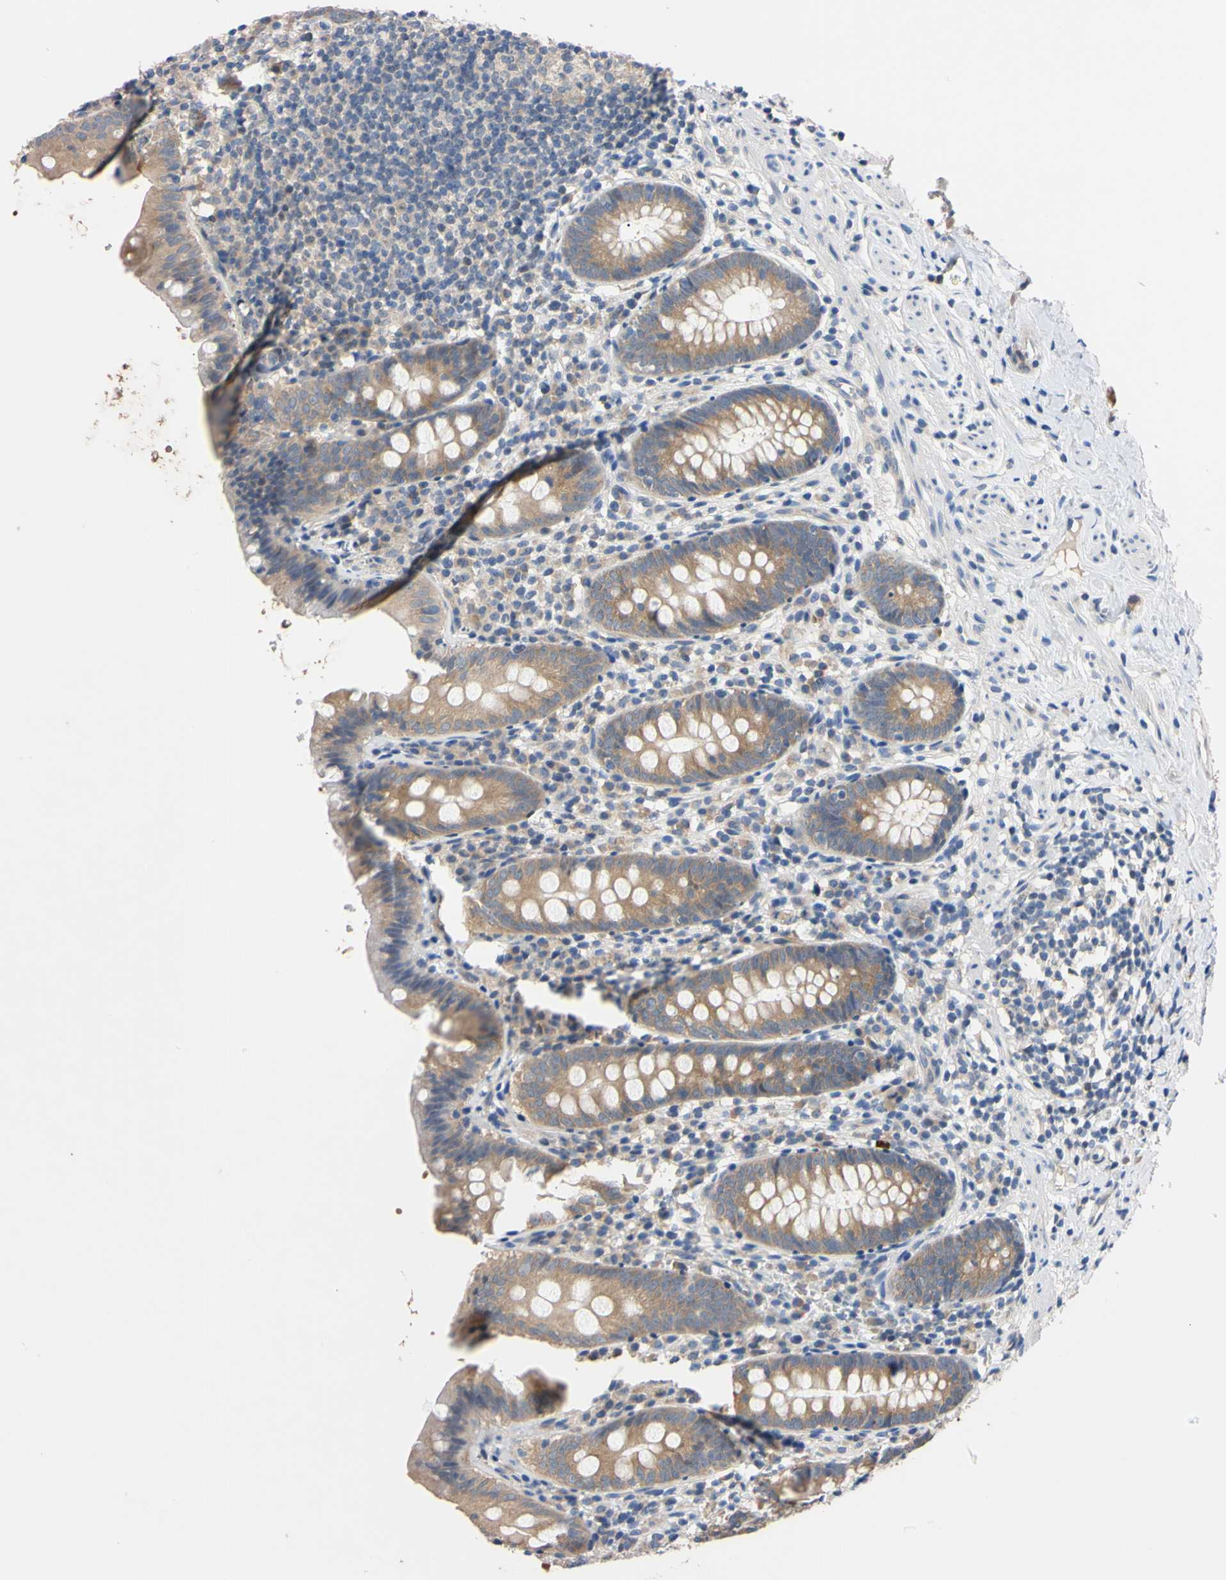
{"staining": {"intensity": "weak", "quantity": ">75%", "location": "cytoplasmic/membranous"}, "tissue": "appendix", "cell_type": "Glandular cells", "image_type": "normal", "snomed": [{"axis": "morphology", "description": "Normal tissue, NOS"}, {"axis": "topography", "description": "Appendix"}], "caption": "An immunohistochemistry photomicrograph of unremarkable tissue is shown. Protein staining in brown shows weak cytoplasmic/membranous positivity in appendix within glandular cells.", "gene": "RARS1", "patient": {"sex": "male", "age": 52}}